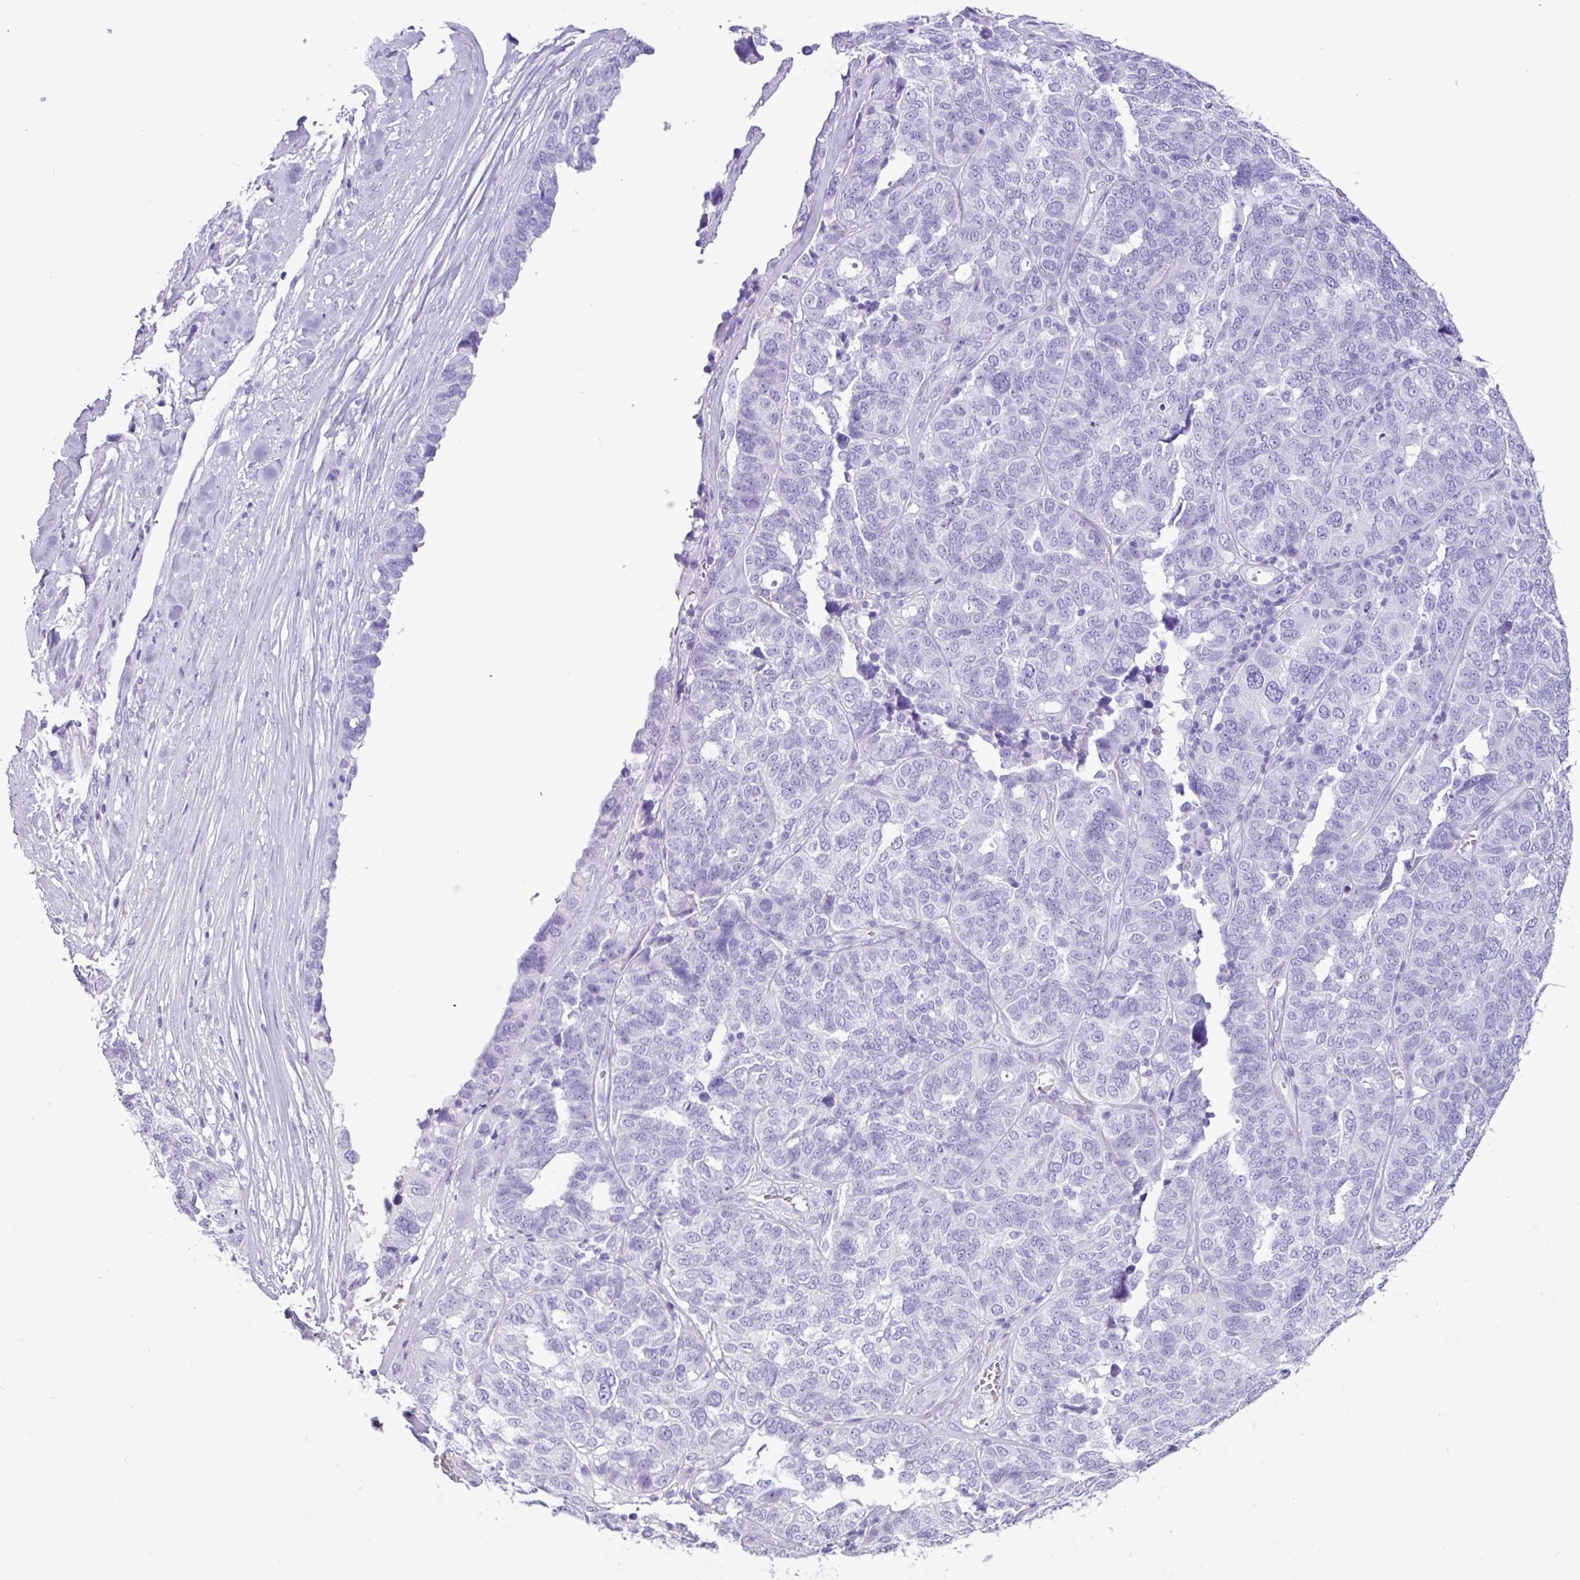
{"staining": {"intensity": "negative", "quantity": "none", "location": "none"}, "tissue": "ovarian cancer", "cell_type": "Tumor cells", "image_type": "cancer", "snomed": [{"axis": "morphology", "description": "Cystadenocarcinoma, serous, NOS"}, {"axis": "topography", "description": "Ovary"}], "caption": "Immunohistochemistry (IHC) histopathology image of neoplastic tissue: ovarian cancer (serous cystadenocarcinoma) stained with DAB (3,3'-diaminobenzidine) shows no significant protein expression in tumor cells. (DAB (3,3'-diaminobenzidine) immunohistochemistry visualized using brightfield microscopy, high magnification).", "gene": "CKMT2", "patient": {"sex": "female", "age": 59}}